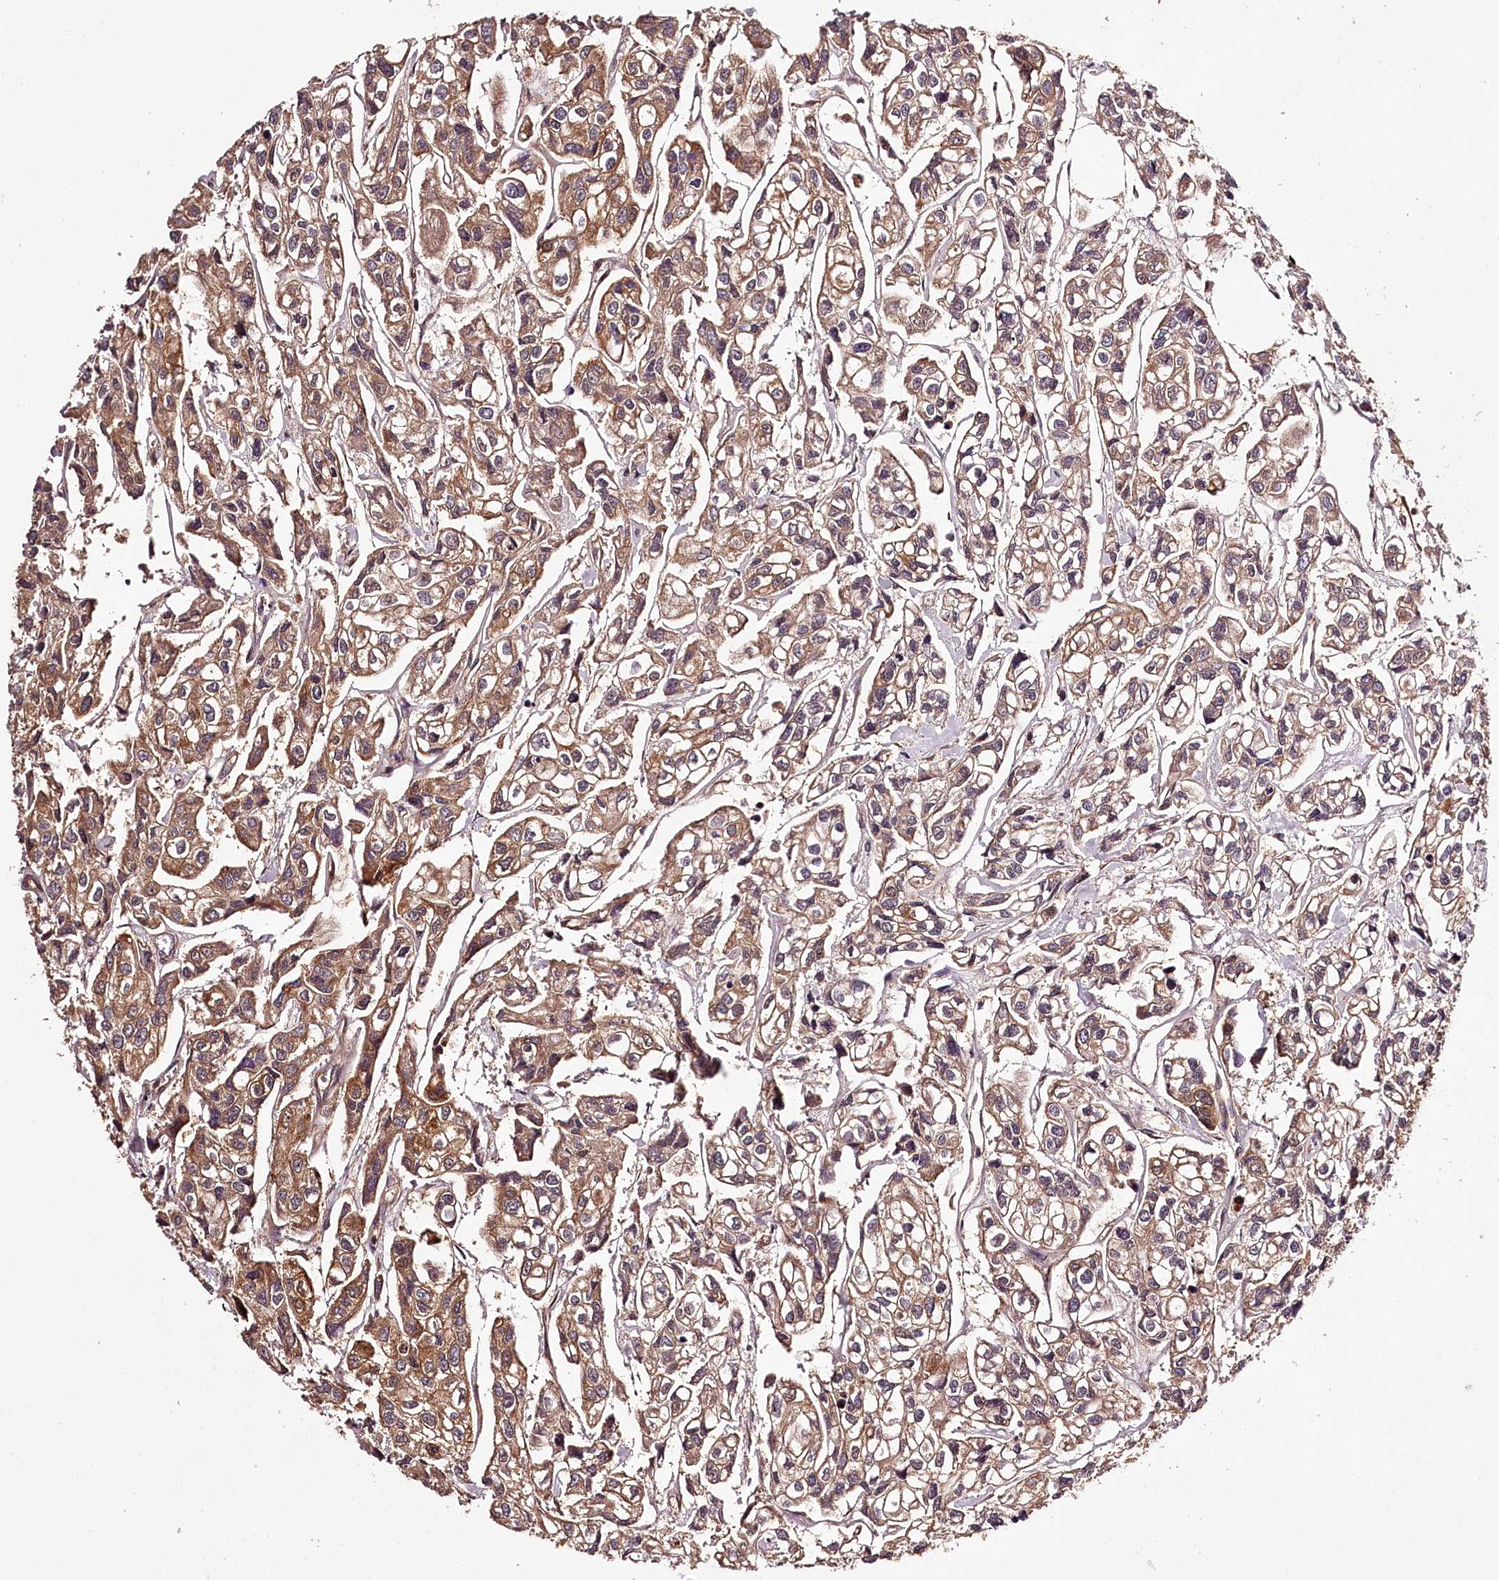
{"staining": {"intensity": "moderate", "quantity": ">75%", "location": "cytoplasmic/membranous"}, "tissue": "urothelial cancer", "cell_type": "Tumor cells", "image_type": "cancer", "snomed": [{"axis": "morphology", "description": "Urothelial carcinoma, High grade"}, {"axis": "topography", "description": "Urinary bladder"}], "caption": "Human urothelial cancer stained with a brown dye demonstrates moderate cytoplasmic/membranous positive expression in about >75% of tumor cells.", "gene": "TARS1", "patient": {"sex": "male", "age": 67}}